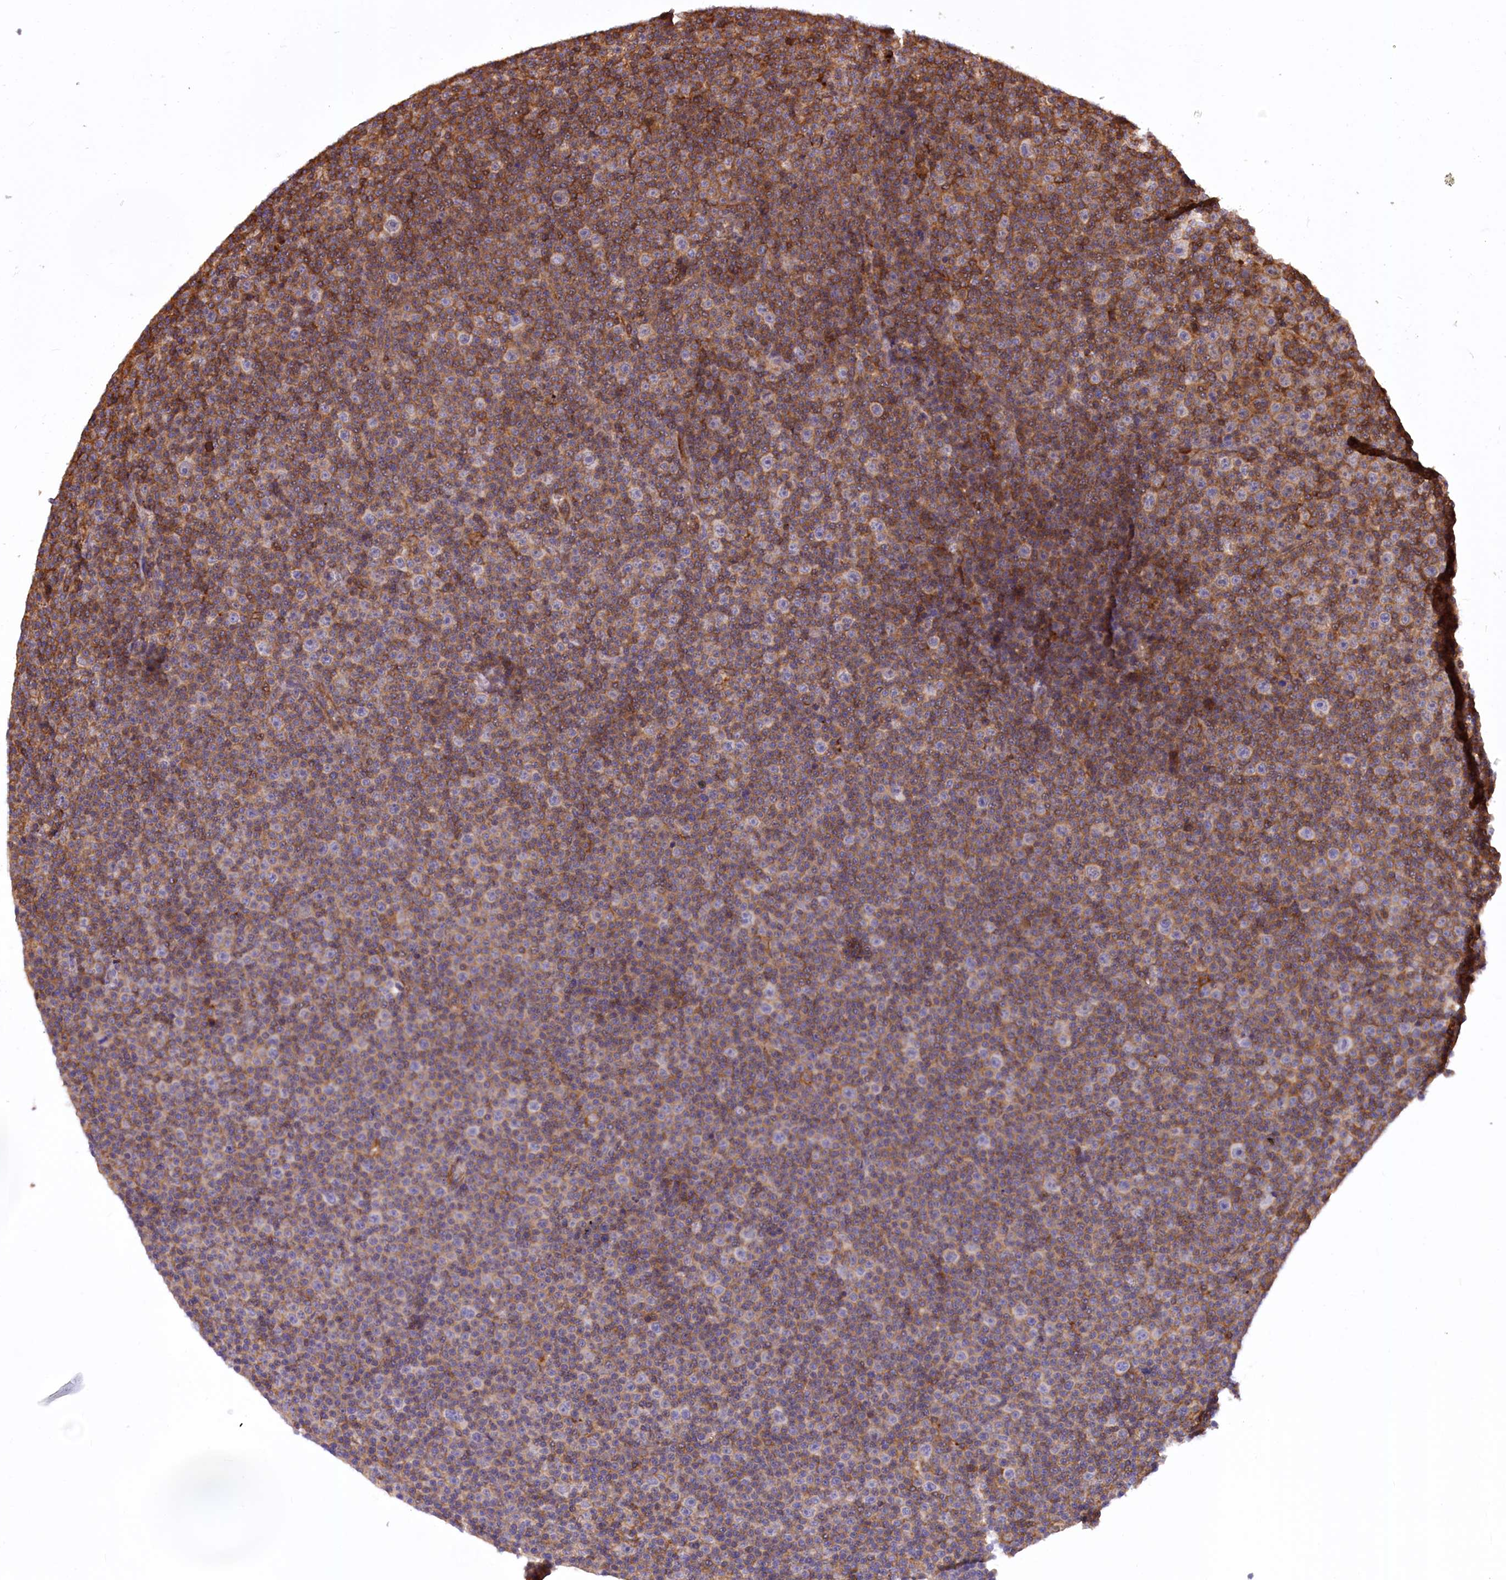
{"staining": {"intensity": "moderate", "quantity": "25%-75%", "location": "cytoplasmic/membranous"}, "tissue": "lymphoma", "cell_type": "Tumor cells", "image_type": "cancer", "snomed": [{"axis": "morphology", "description": "Malignant lymphoma, non-Hodgkin's type, Low grade"}, {"axis": "topography", "description": "Lymph node"}], "caption": "Lymphoma stained with immunohistochemistry (IHC) demonstrates moderate cytoplasmic/membranous positivity in approximately 25%-75% of tumor cells.", "gene": "DPP3", "patient": {"sex": "female", "age": 67}}